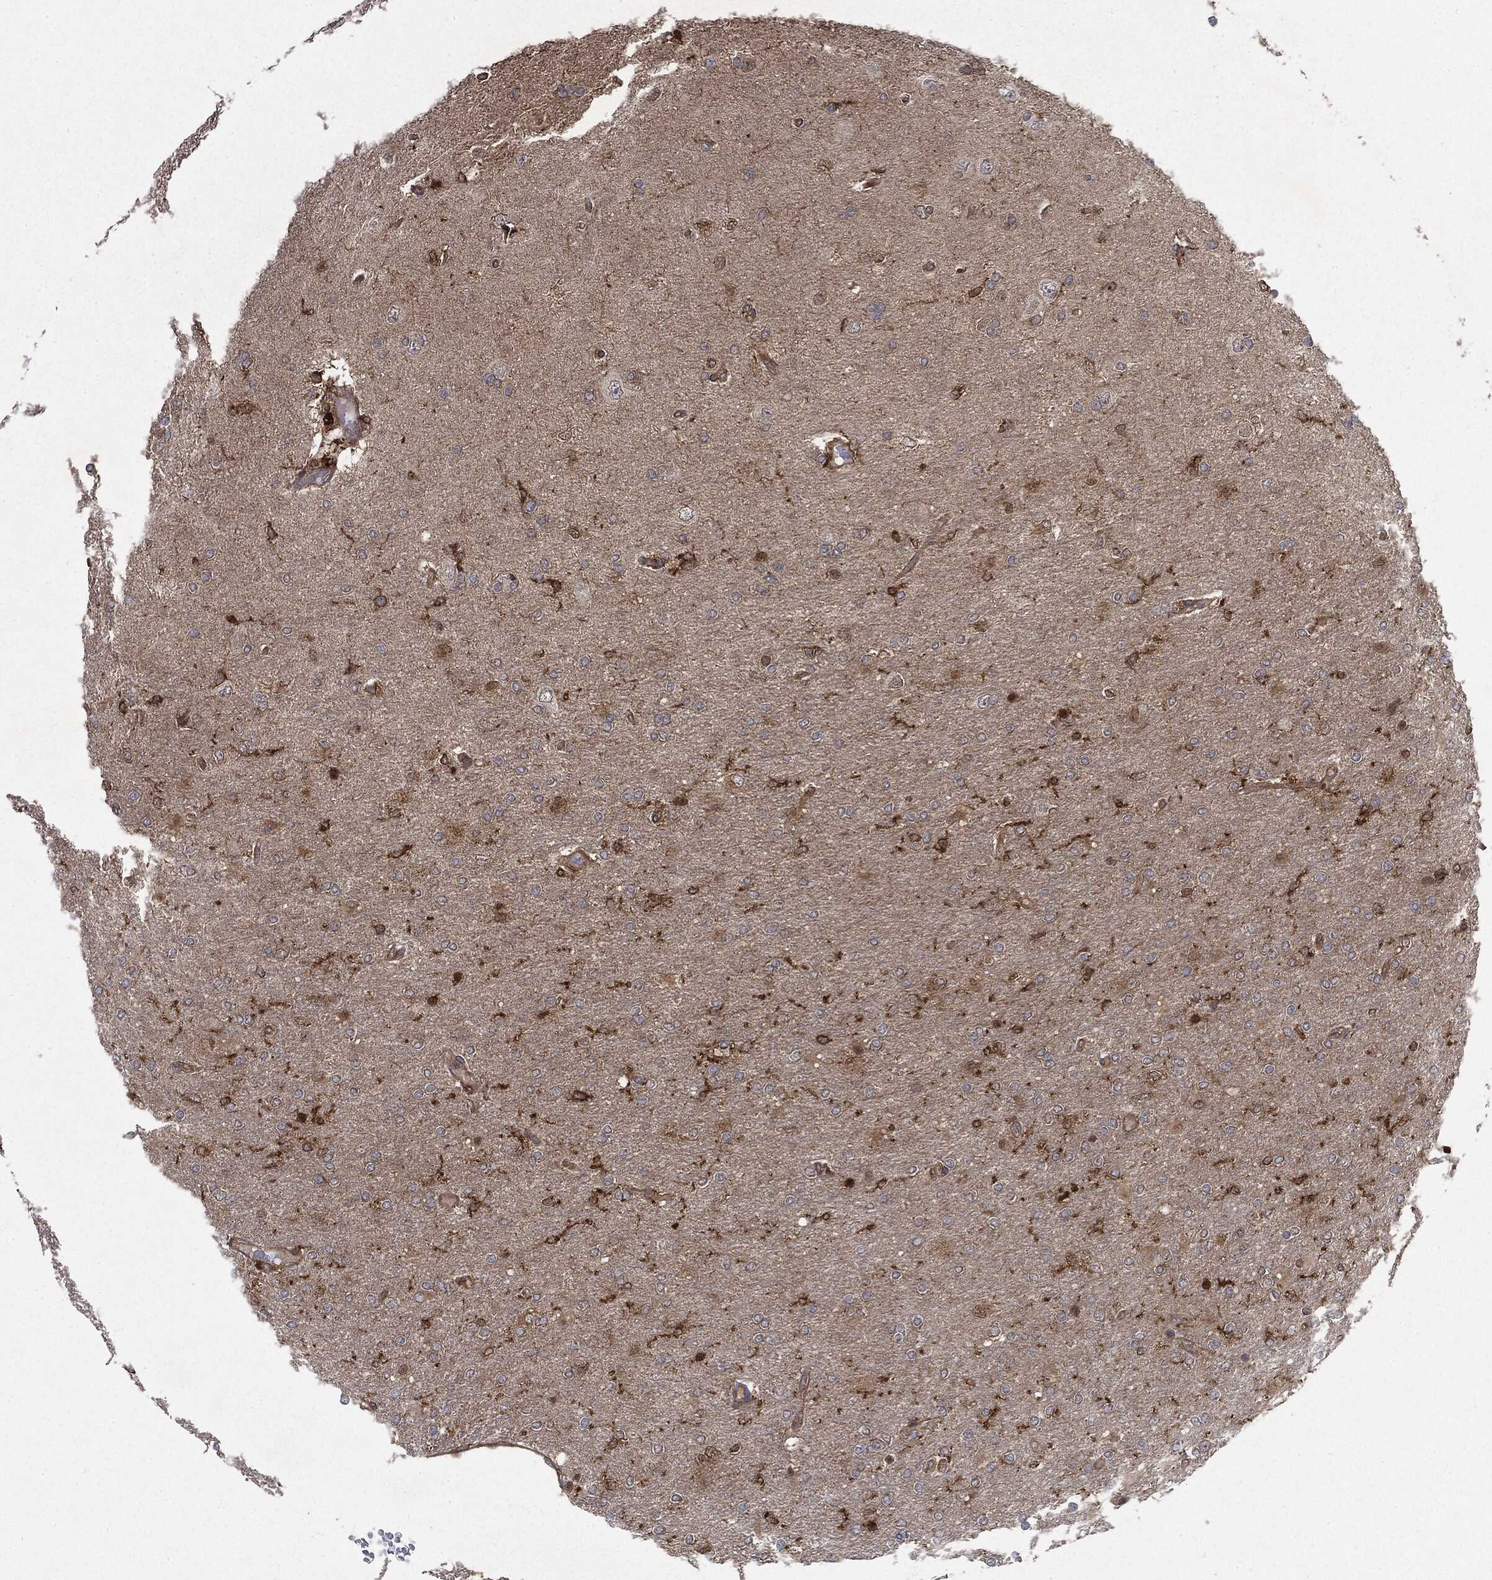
{"staining": {"intensity": "negative", "quantity": "none", "location": "none"}, "tissue": "glioma", "cell_type": "Tumor cells", "image_type": "cancer", "snomed": [{"axis": "morphology", "description": "Glioma, malignant, High grade"}, {"axis": "topography", "description": "Cerebral cortex"}], "caption": "Tumor cells show no significant protein expression in malignant glioma (high-grade).", "gene": "SNX5", "patient": {"sex": "male", "age": 70}}